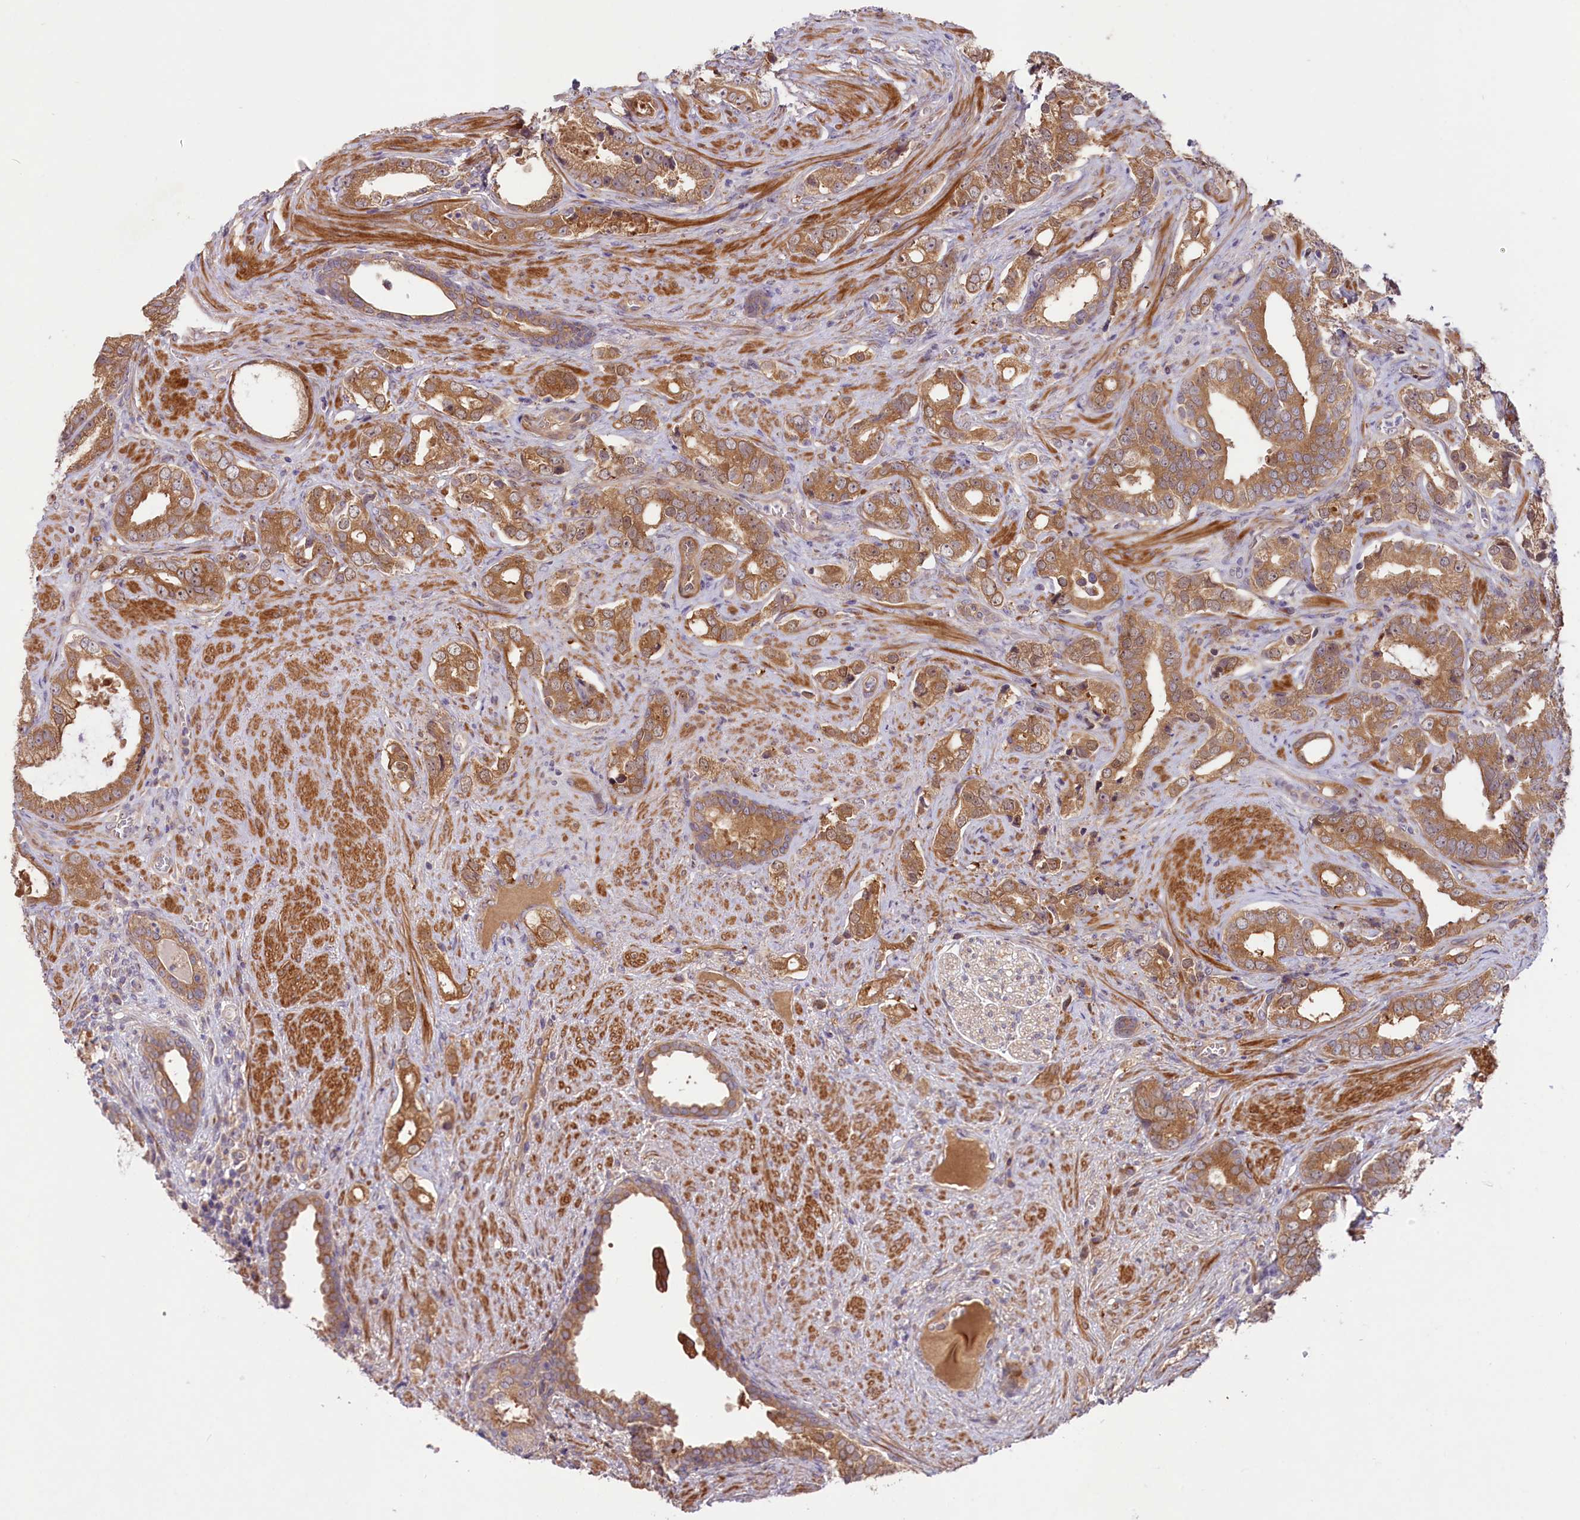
{"staining": {"intensity": "moderate", "quantity": ">75%", "location": "cytoplasmic/membranous,nuclear"}, "tissue": "prostate cancer", "cell_type": "Tumor cells", "image_type": "cancer", "snomed": [{"axis": "morphology", "description": "Adenocarcinoma, High grade"}, {"axis": "topography", "description": "Prostate"}], "caption": "A brown stain shows moderate cytoplasmic/membranous and nuclear positivity of a protein in human adenocarcinoma (high-grade) (prostate) tumor cells.", "gene": "COG8", "patient": {"sex": "male", "age": 67}}